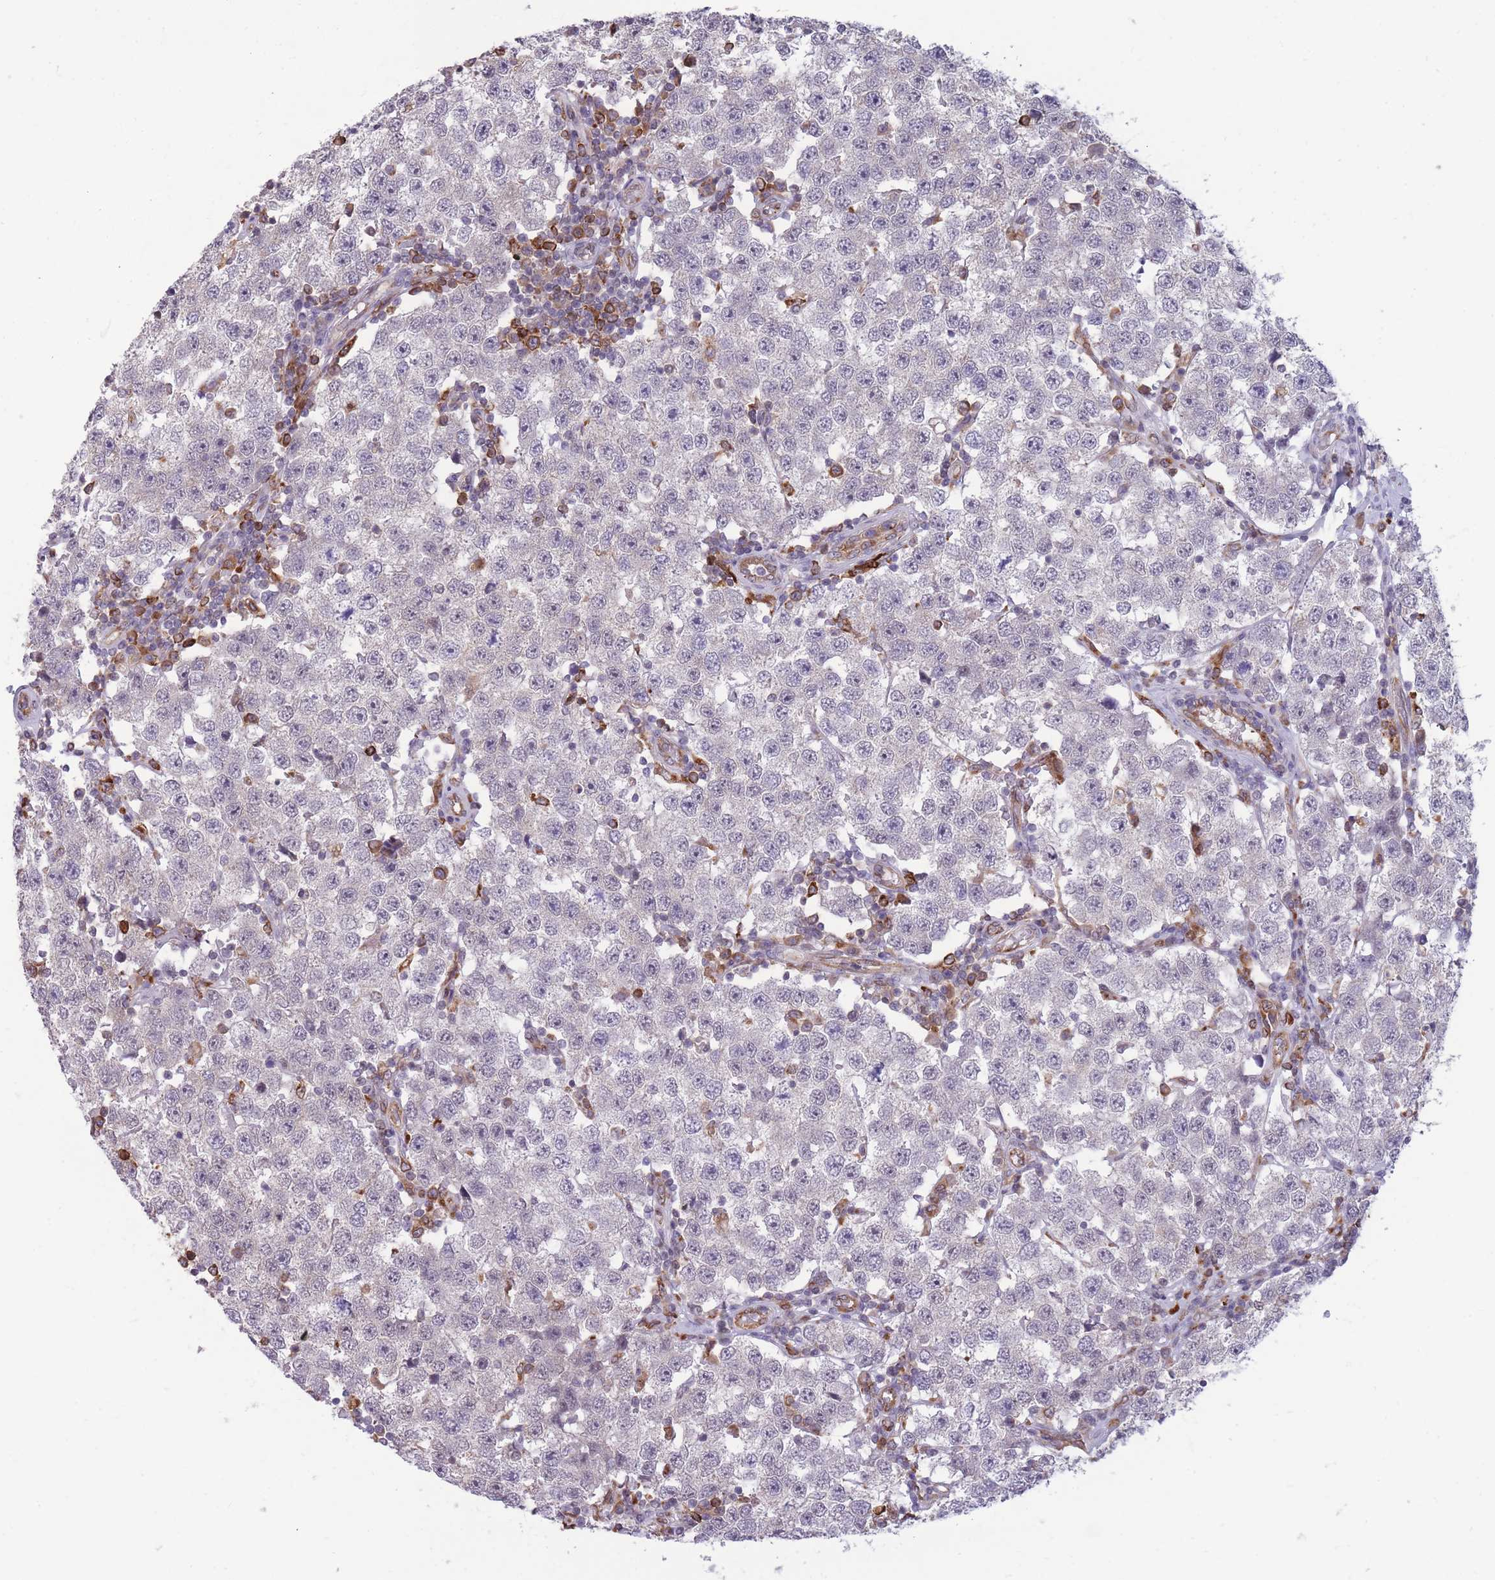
{"staining": {"intensity": "negative", "quantity": "none", "location": "none"}, "tissue": "testis cancer", "cell_type": "Tumor cells", "image_type": "cancer", "snomed": [{"axis": "morphology", "description": "Seminoma, NOS"}, {"axis": "topography", "description": "Testis"}], "caption": "A histopathology image of testis seminoma stained for a protein reveals no brown staining in tumor cells.", "gene": "TMEM121", "patient": {"sex": "male", "age": 34}}